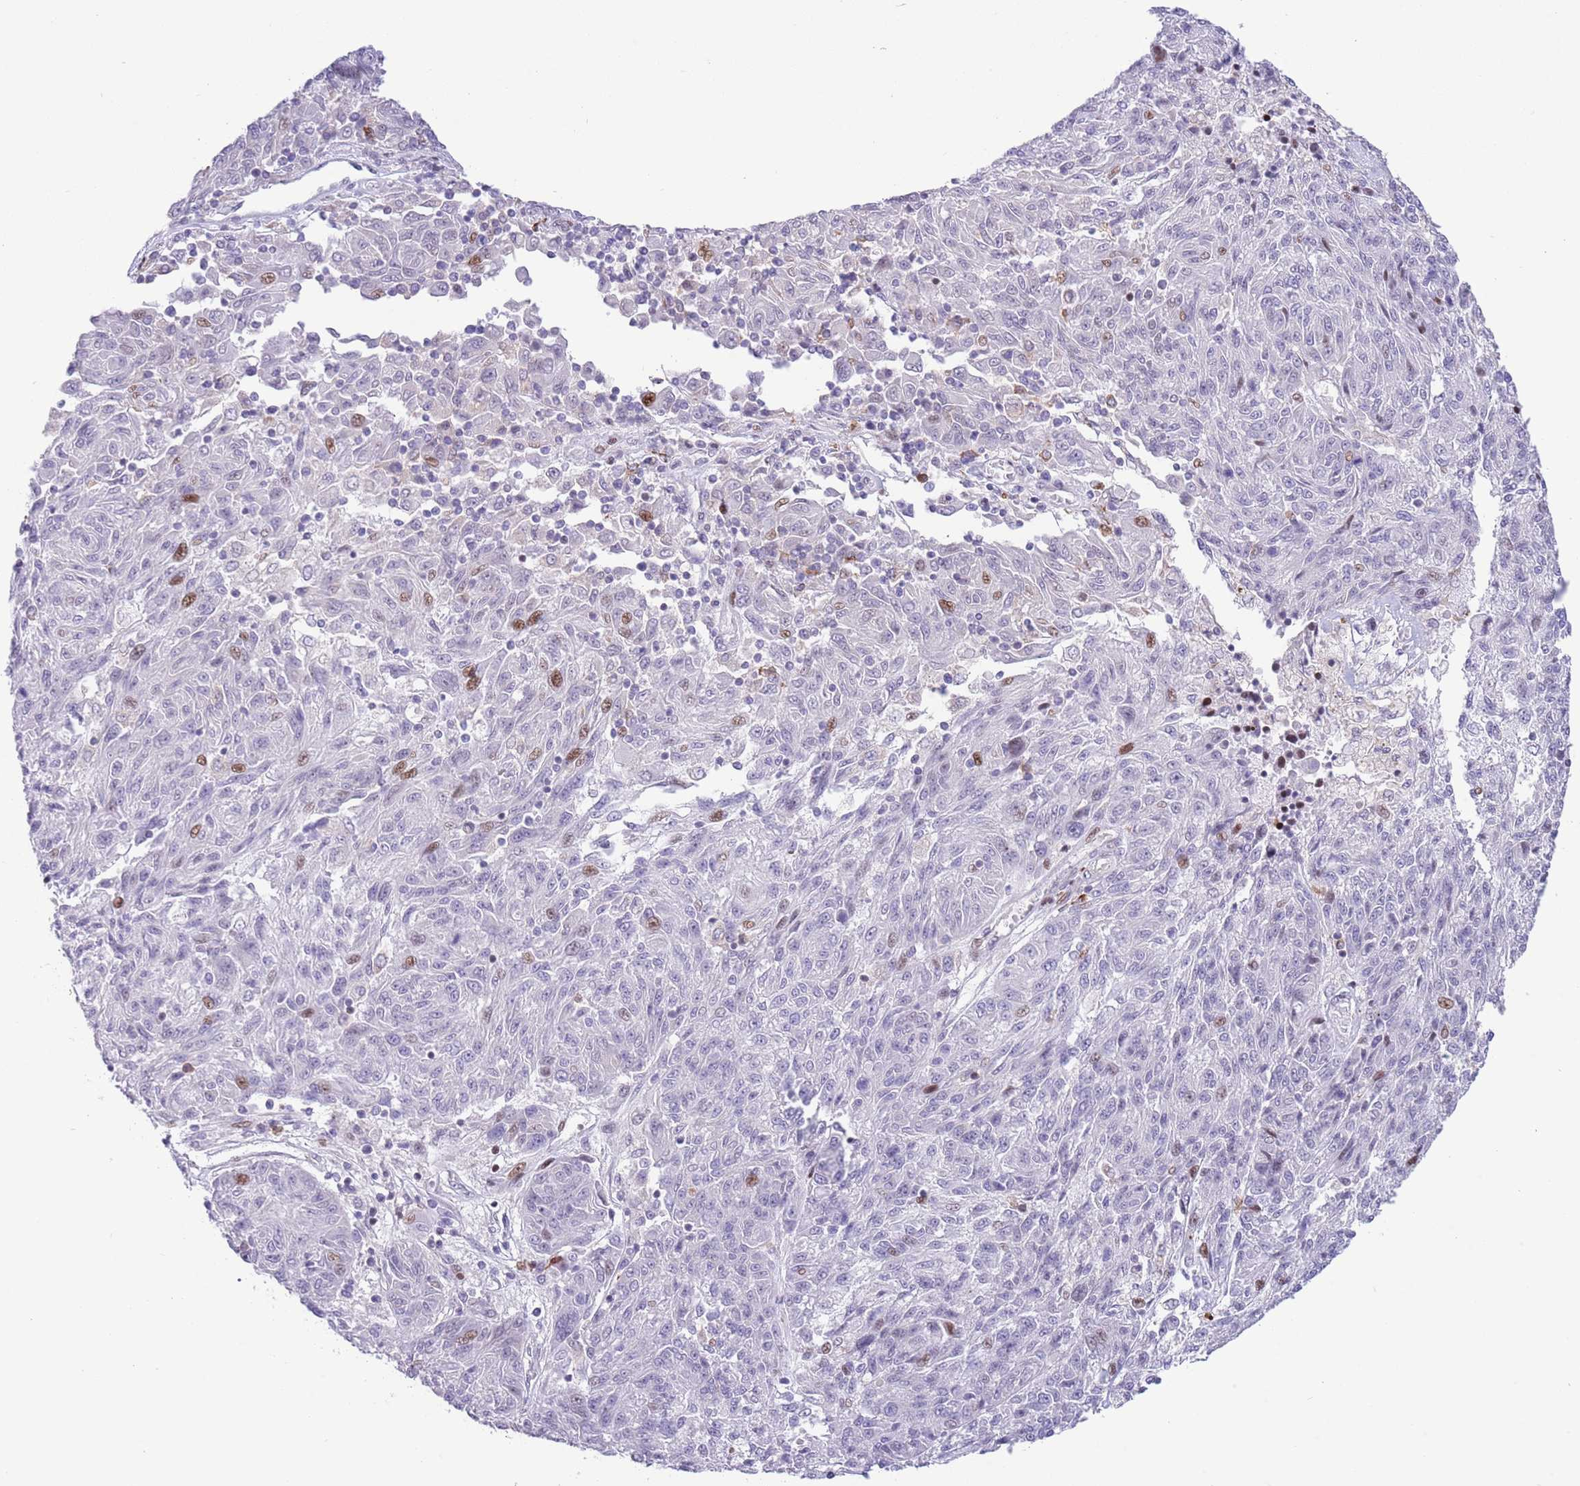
{"staining": {"intensity": "moderate", "quantity": "<25%", "location": "nuclear"}, "tissue": "melanoma", "cell_type": "Tumor cells", "image_type": "cancer", "snomed": [{"axis": "morphology", "description": "Malignant melanoma, NOS"}, {"axis": "topography", "description": "Skin"}], "caption": "Immunohistochemical staining of malignant melanoma reveals low levels of moderate nuclear protein positivity in about <25% of tumor cells. Nuclei are stained in blue.", "gene": "ANO8", "patient": {"sex": "male", "age": 53}}